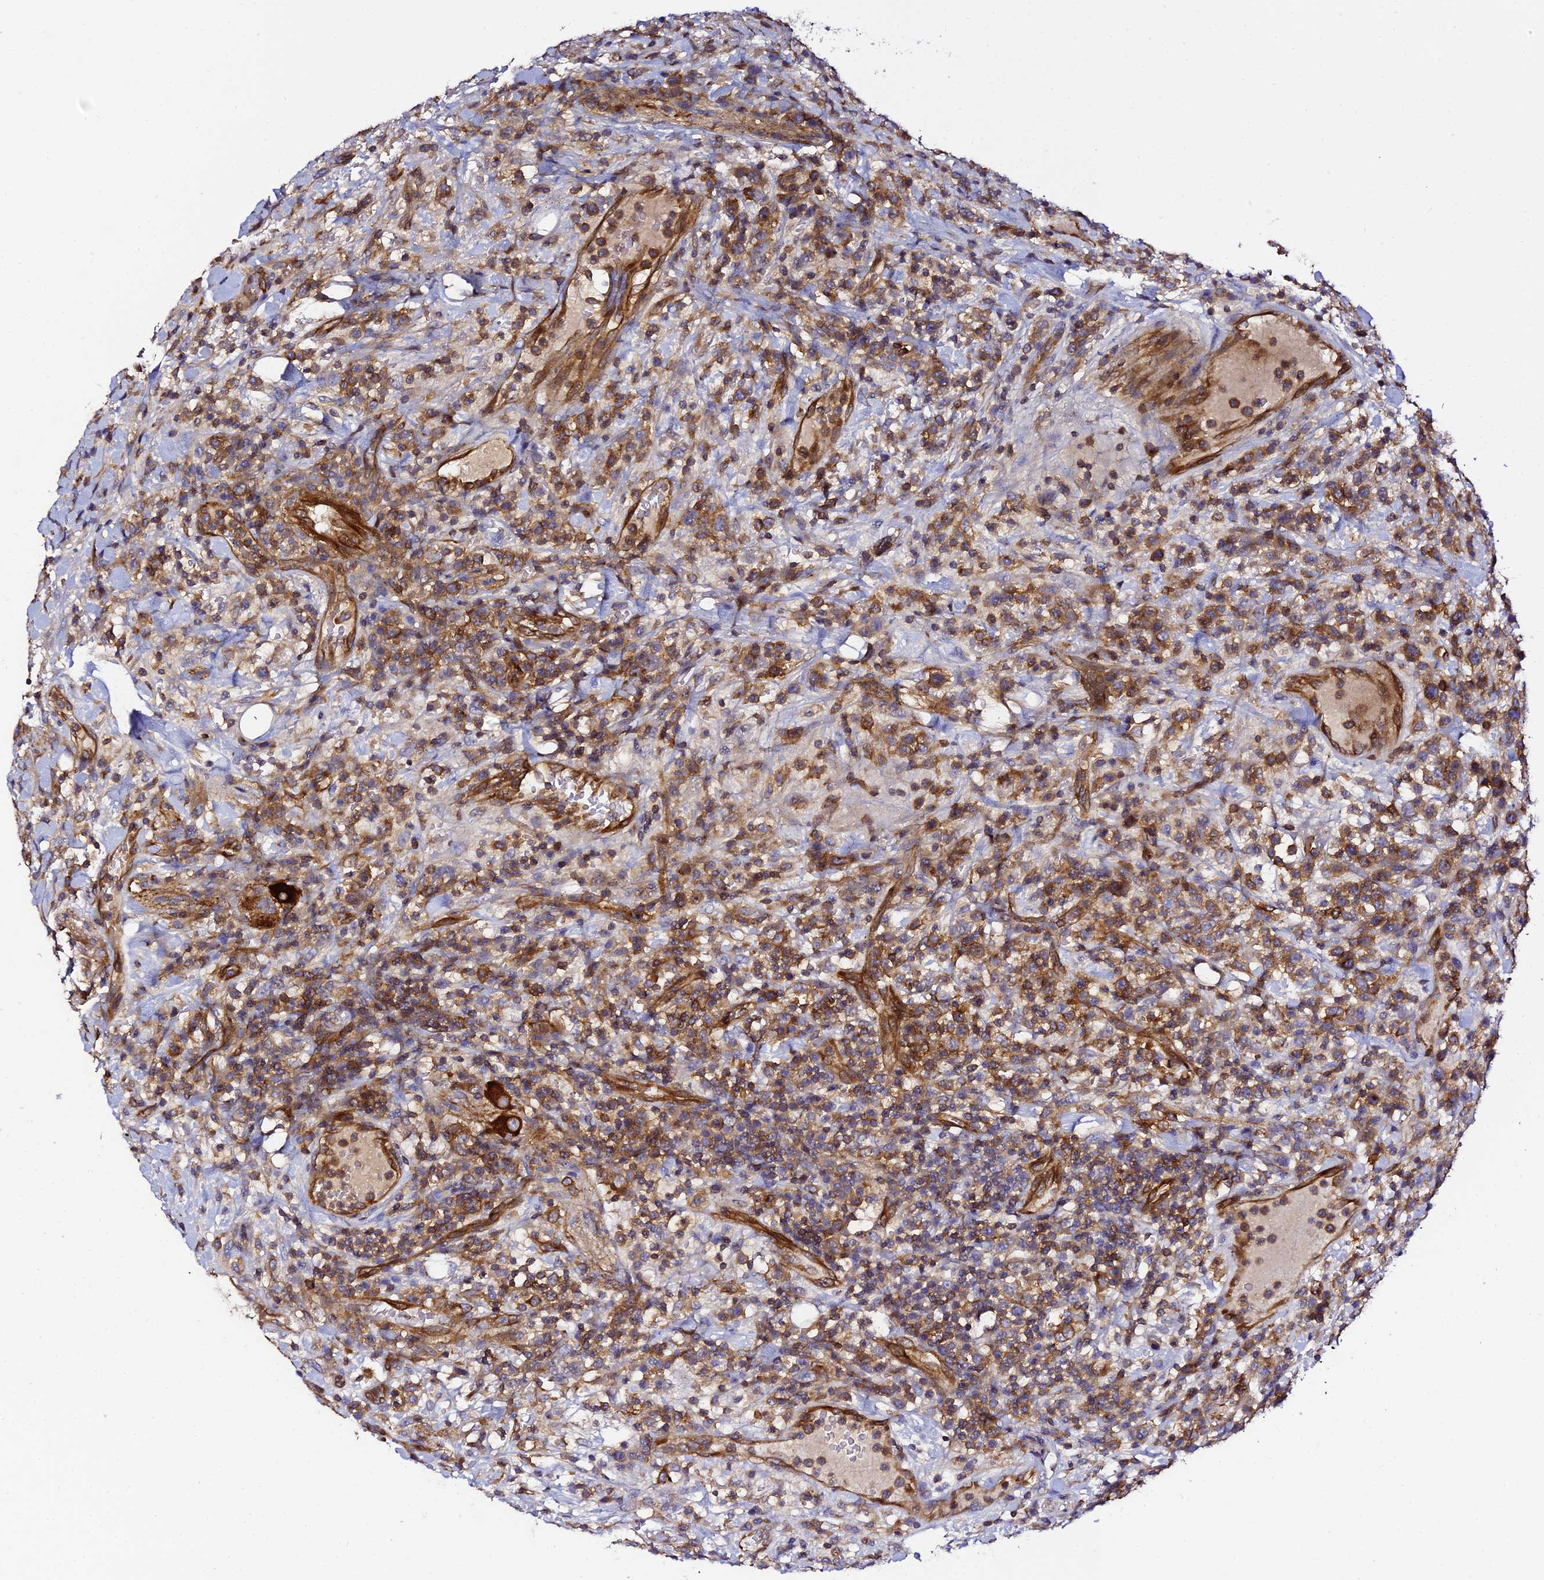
{"staining": {"intensity": "strong", "quantity": ">75%", "location": "cytoplasmic/membranous"}, "tissue": "lymphoma", "cell_type": "Tumor cells", "image_type": "cancer", "snomed": [{"axis": "morphology", "description": "Malignant lymphoma, non-Hodgkin's type, High grade"}, {"axis": "topography", "description": "Colon"}], "caption": "Human high-grade malignant lymphoma, non-Hodgkin's type stained with a protein marker demonstrates strong staining in tumor cells.", "gene": "TRPV2", "patient": {"sex": "female", "age": 53}}